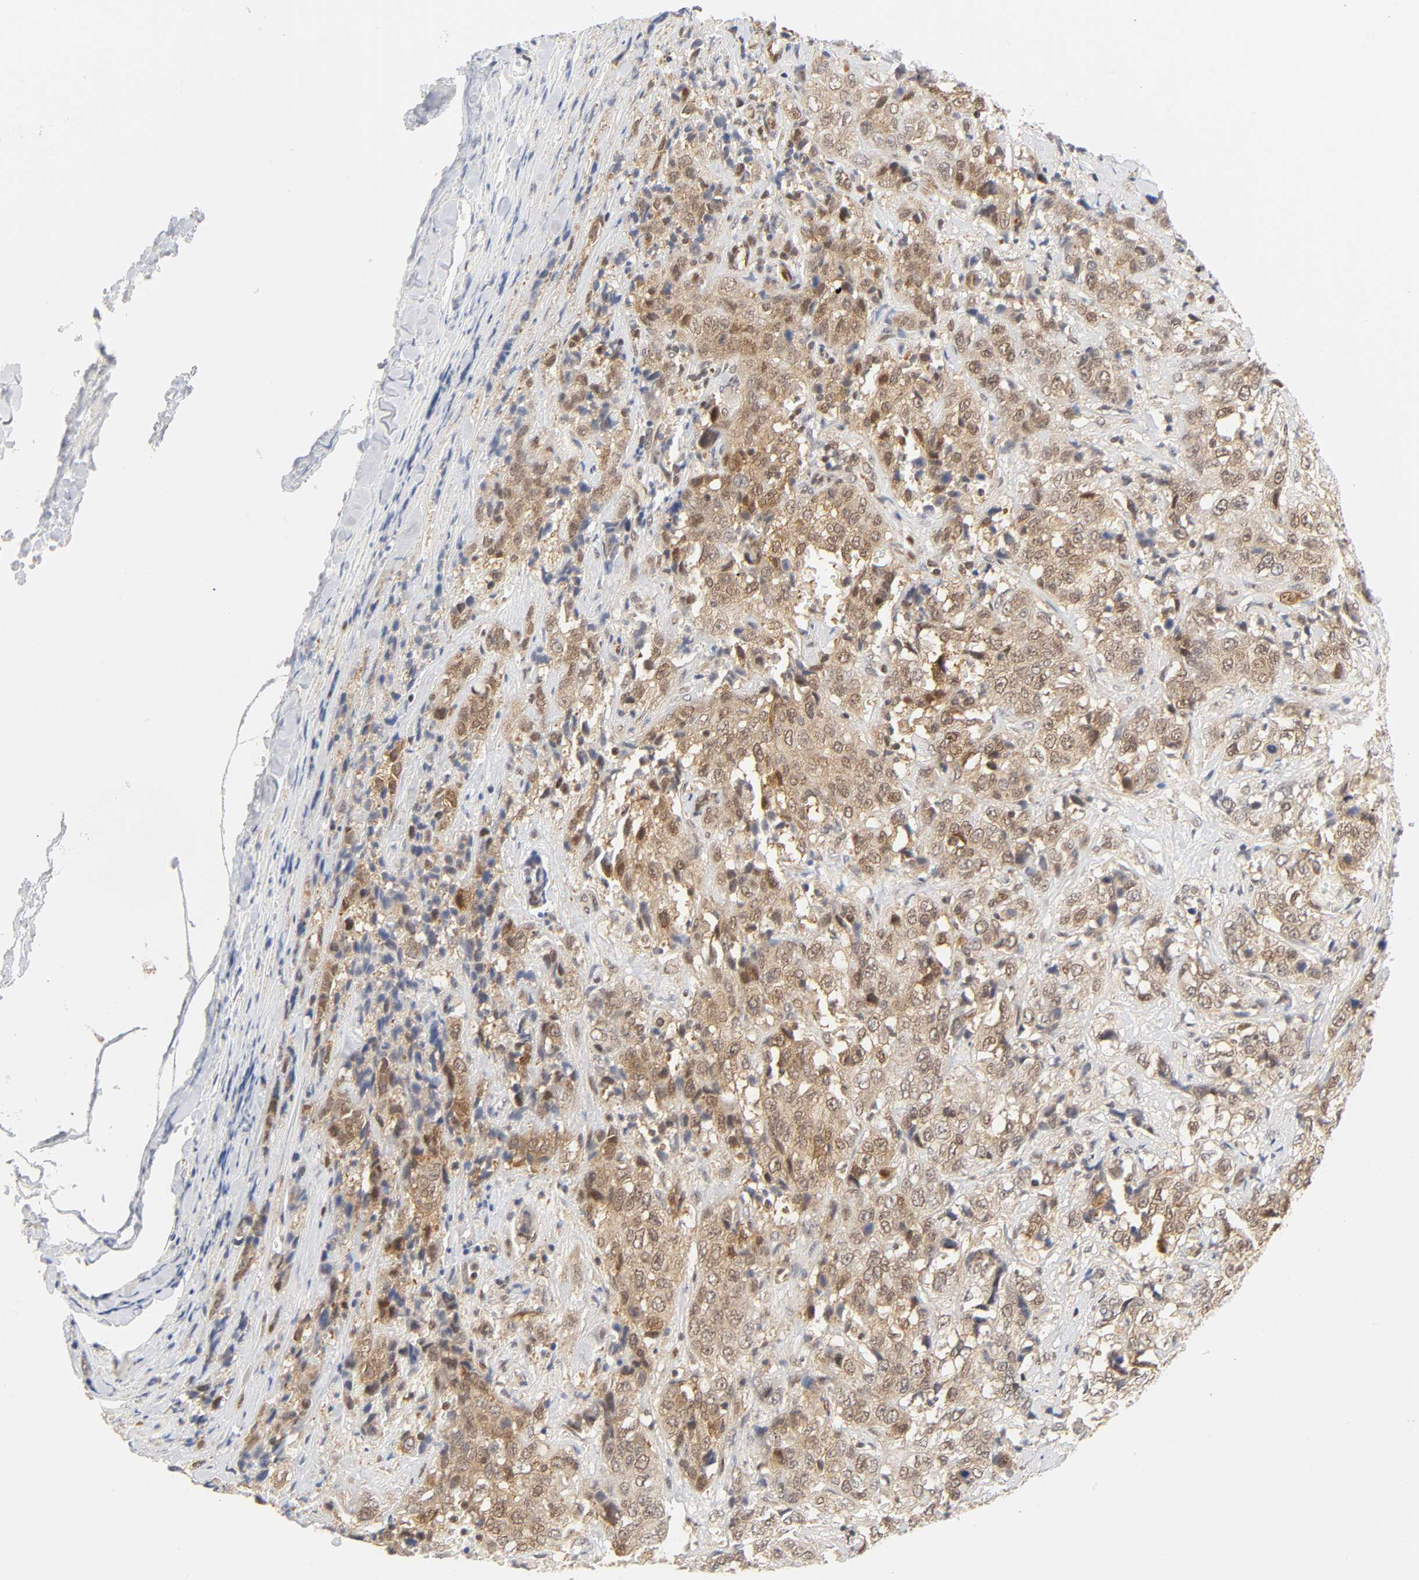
{"staining": {"intensity": "weak", "quantity": ">75%", "location": "cytoplasmic/membranous,nuclear"}, "tissue": "stomach cancer", "cell_type": "Tumor cells", "image_type": "cancer", "snomed": [{"axis": "morphology", "description": "Adenocarcinoma, NOS"}, {"axis": "topography", "description": "Stomach"}], "caption": "Tumor cells demonstrate weak cytoplasmic/membranous and nuclear staining in approximately >75% of cells in stomach cancer.", "gene": "CDC37", "patient": {"sex": "male", "age": 48}}